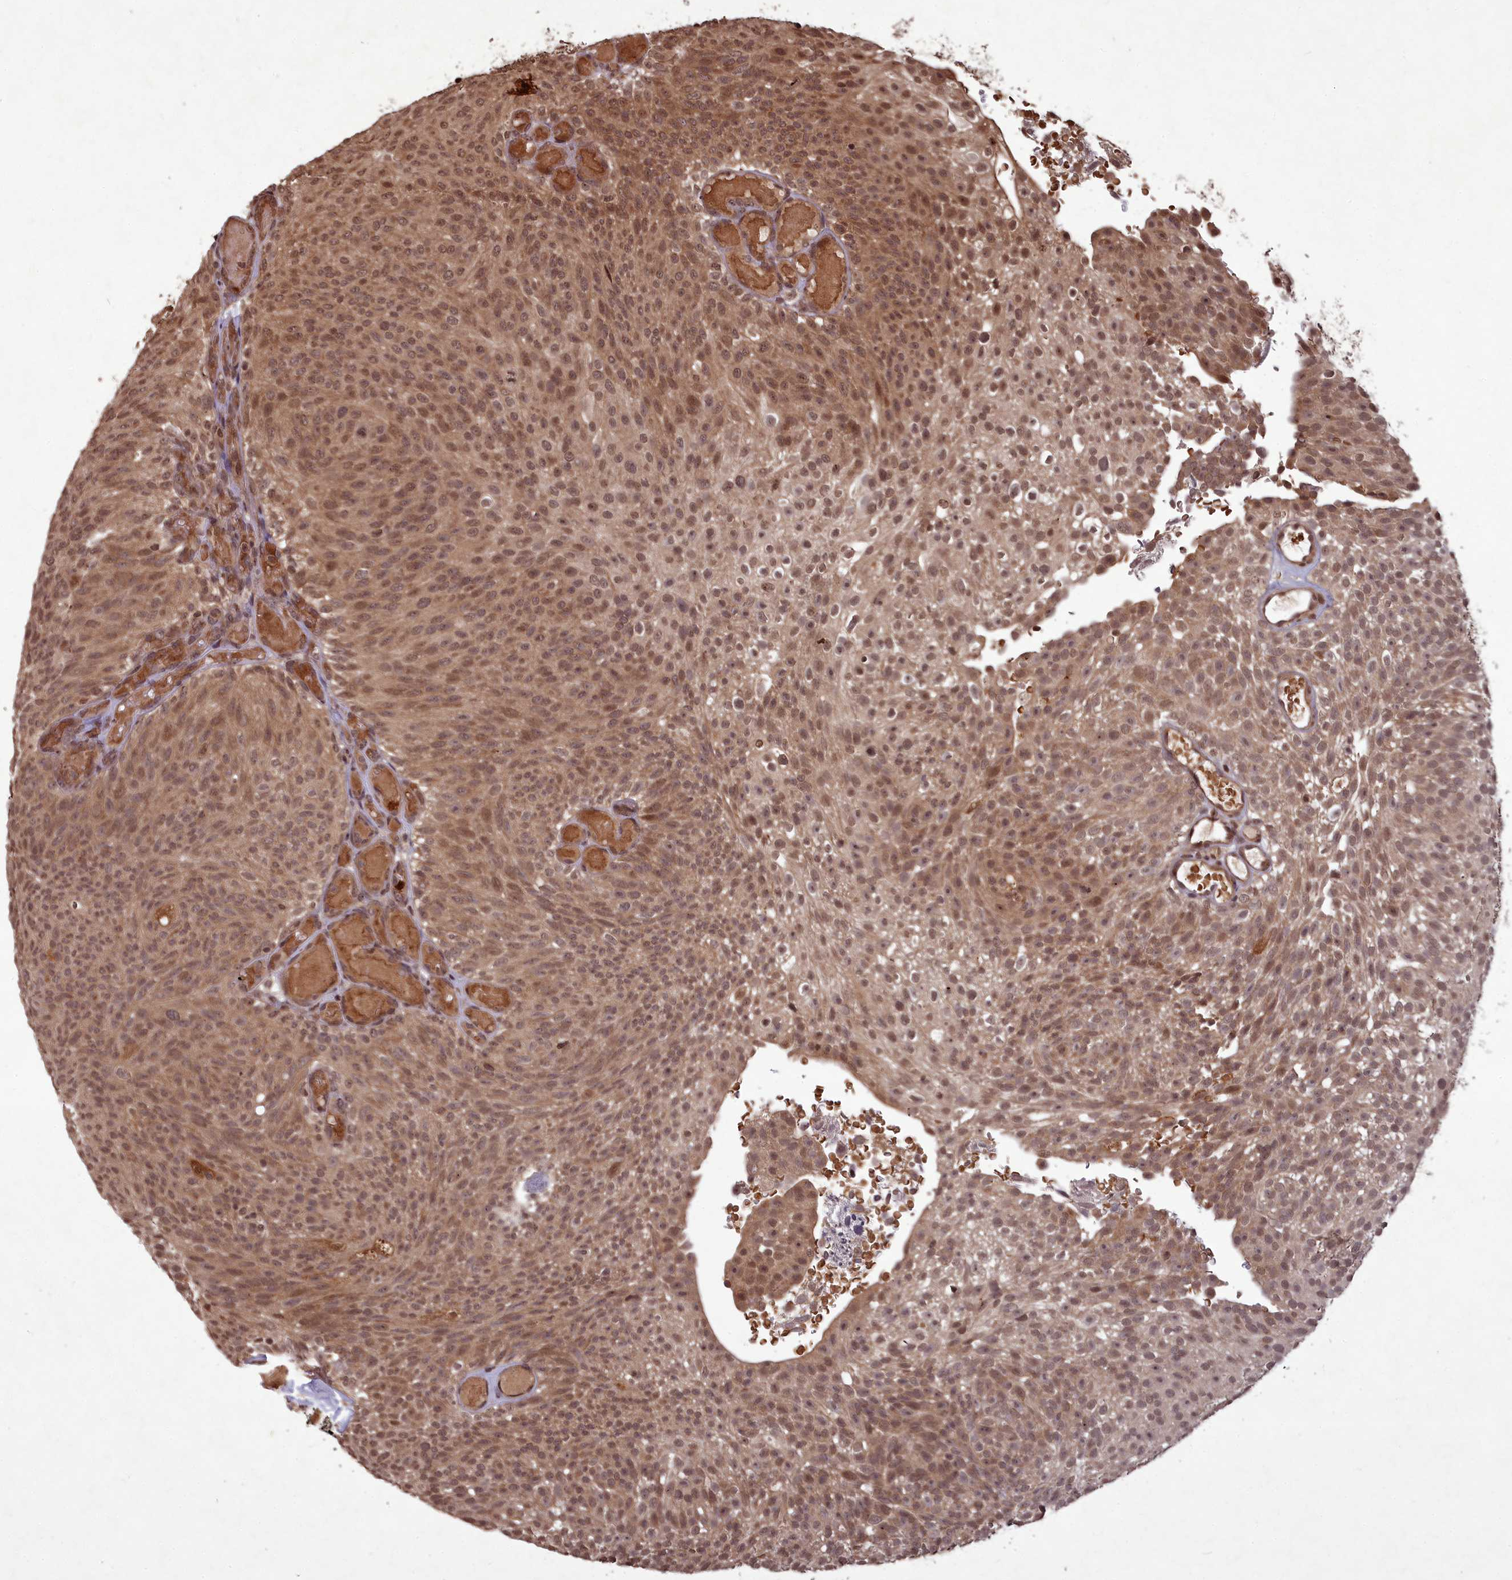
{"staining": {"intensity": "moderate", "quantity": ">75%", "location": "cytoplasmic/membranous,nuclear"}, "tissue": "urothelial cancer", "cell_type": "Tumor cells", "image_type": "cancer", "snomed": [{"axis": "morphology", "description": "Urothelial carcinoma, Low grade"}, {"axis": "topography", "description": "Urinary bladder"}], "caption": "Immunohistochemical staining of low-grade urothelial carcinoma displays medium levels of moderate cytoplasmic/membranous and nuclear staining in about >75% of tumor cells.", "gene": "SRMS", "patient": {"sex": "male", "age": 78}}